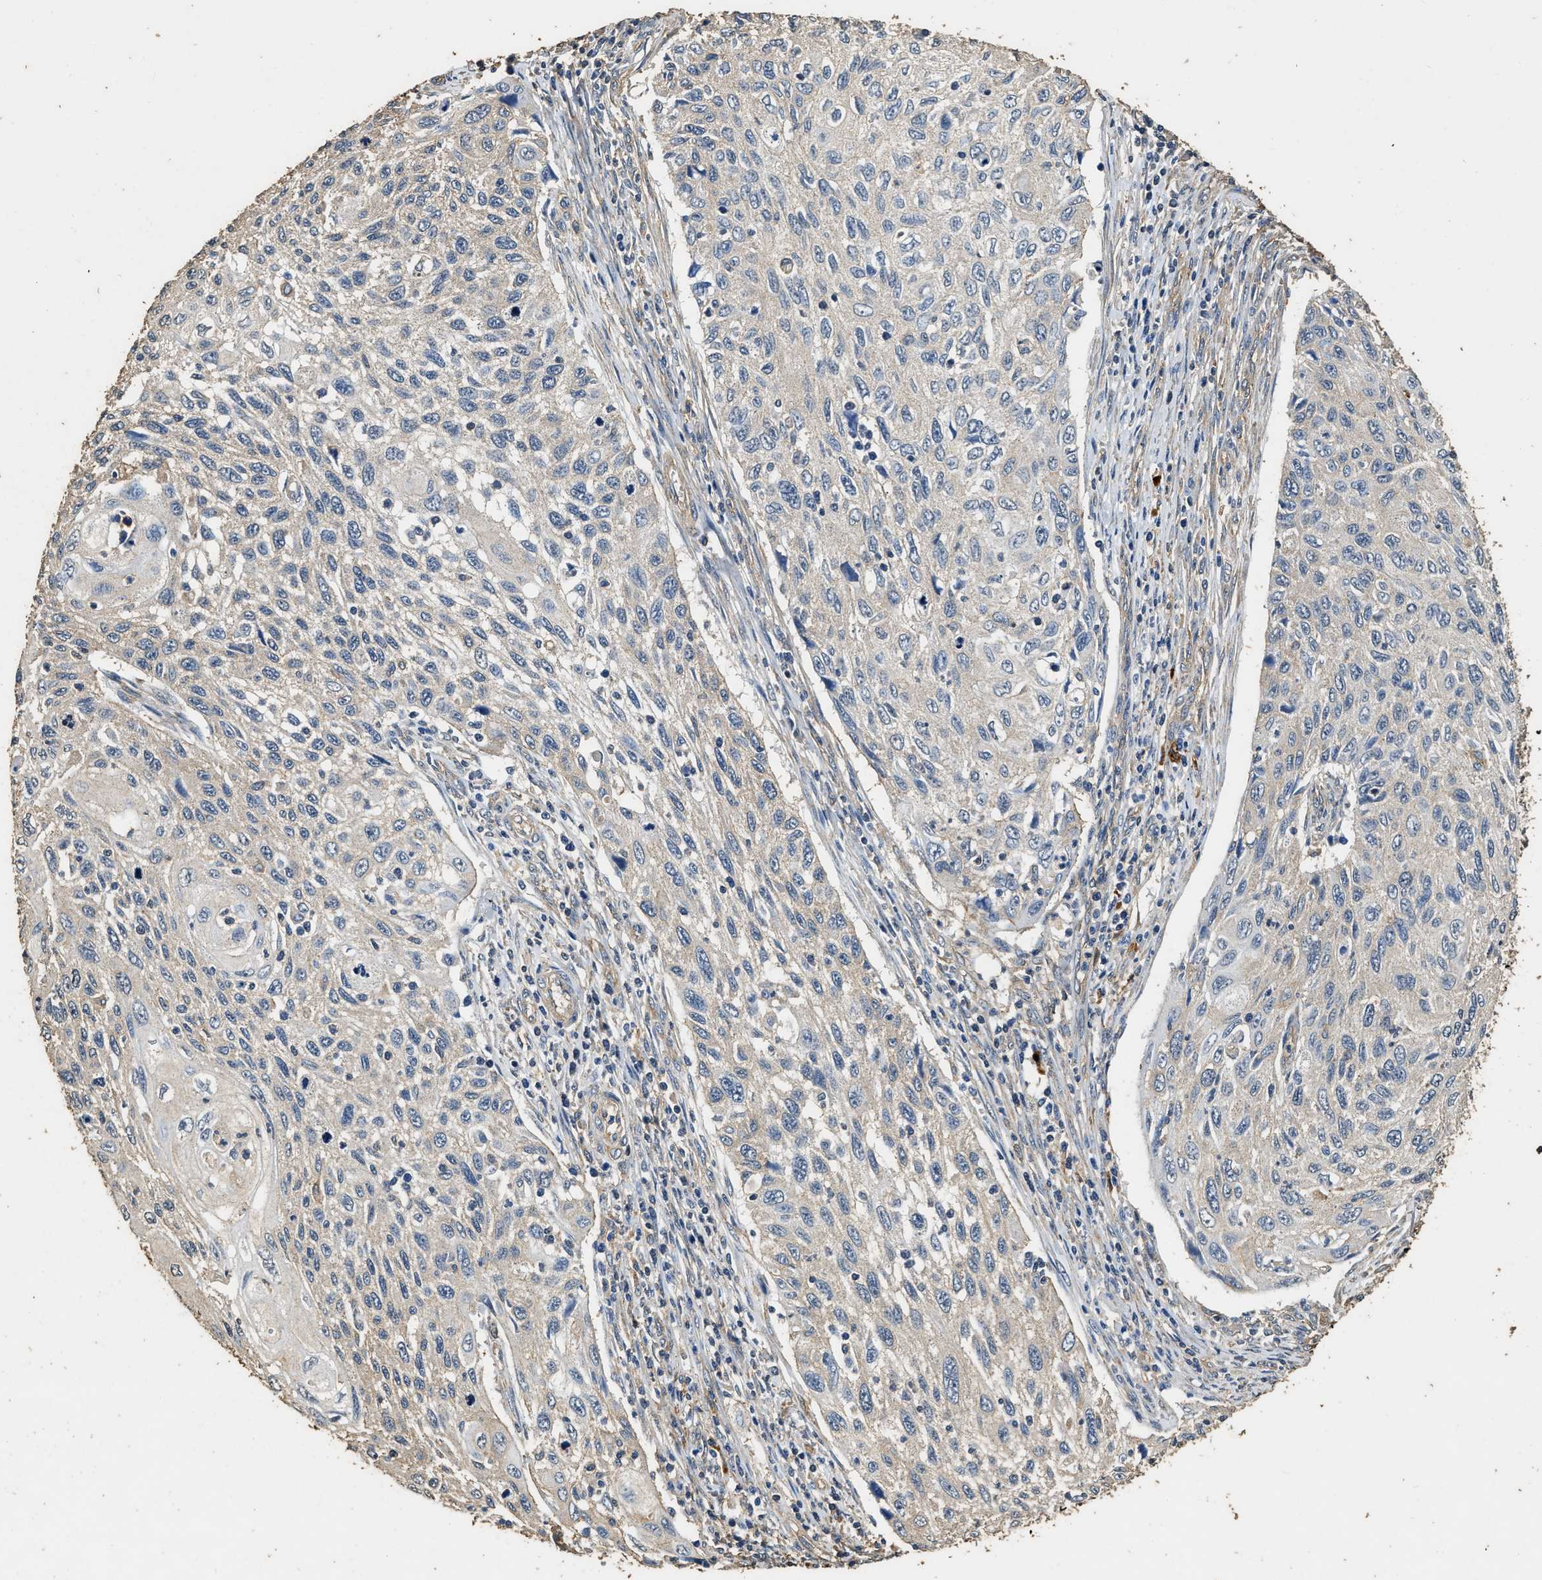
{"staining": {"intensity": "negative", "quantity": "none", "location": "none"}, "tissue": "cervical cancer", "cell_type": "Tumor cells", "image_type": "cancer", "snomed": [{"axis": "morphology", "description": "Squamous cell carcinoma, NOS"}, {"axis": "topography", "description": "Cervix"}], "caption": "Human cervical cancer (squamous cell carcinoma) stained for a protein using immunohistochemistry (IHC) displays no staining in tumor cells.", "gene": "MIB1", "patient": {"sex": "female", "age": 70}}